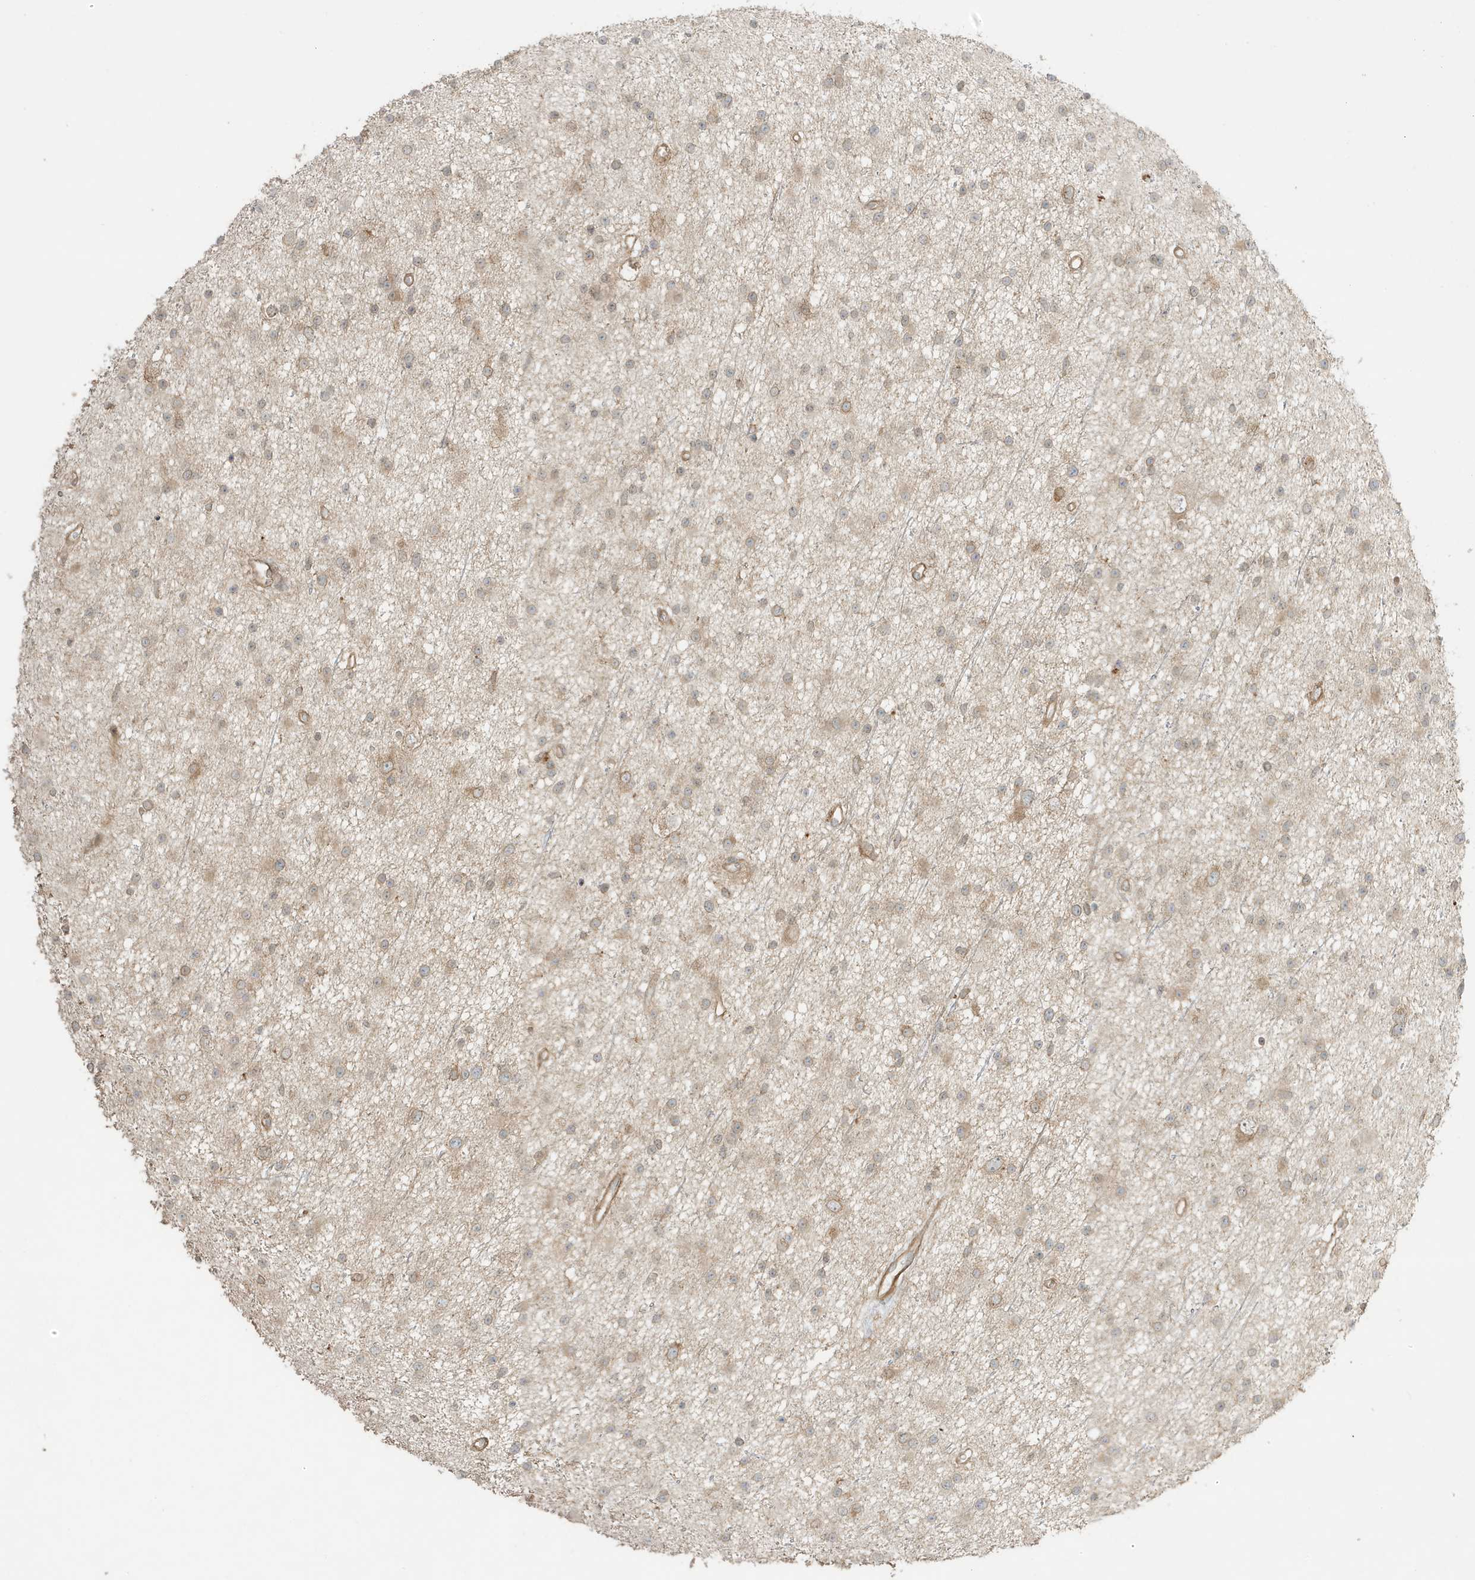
{"staining": {"intensity": "weak", "quantity": ">75%", "location": "cytoplasmic/membranous"}, "tissue": "glioma", "cell_type": "Tumor cells", "image_type": "cancer", "snomed": [{"axis": "morphology", "description": "Glioma, malignant, Low grade"}, {"axis": "topography", "description": "Cerebral cortex"}], "caption": "Immunohistochemistry micrograph of neoplastic tissue: human glioma stained using immunohistochemistry (IHC) shows low levels of weak protein expression localized specifically in the cytoplasmic/membranous of tumor cells, appearing as a cytoplasmic/membranous brown color.", "gene": "SCARF2", "patient": {"sex": "female", "age": 39}}